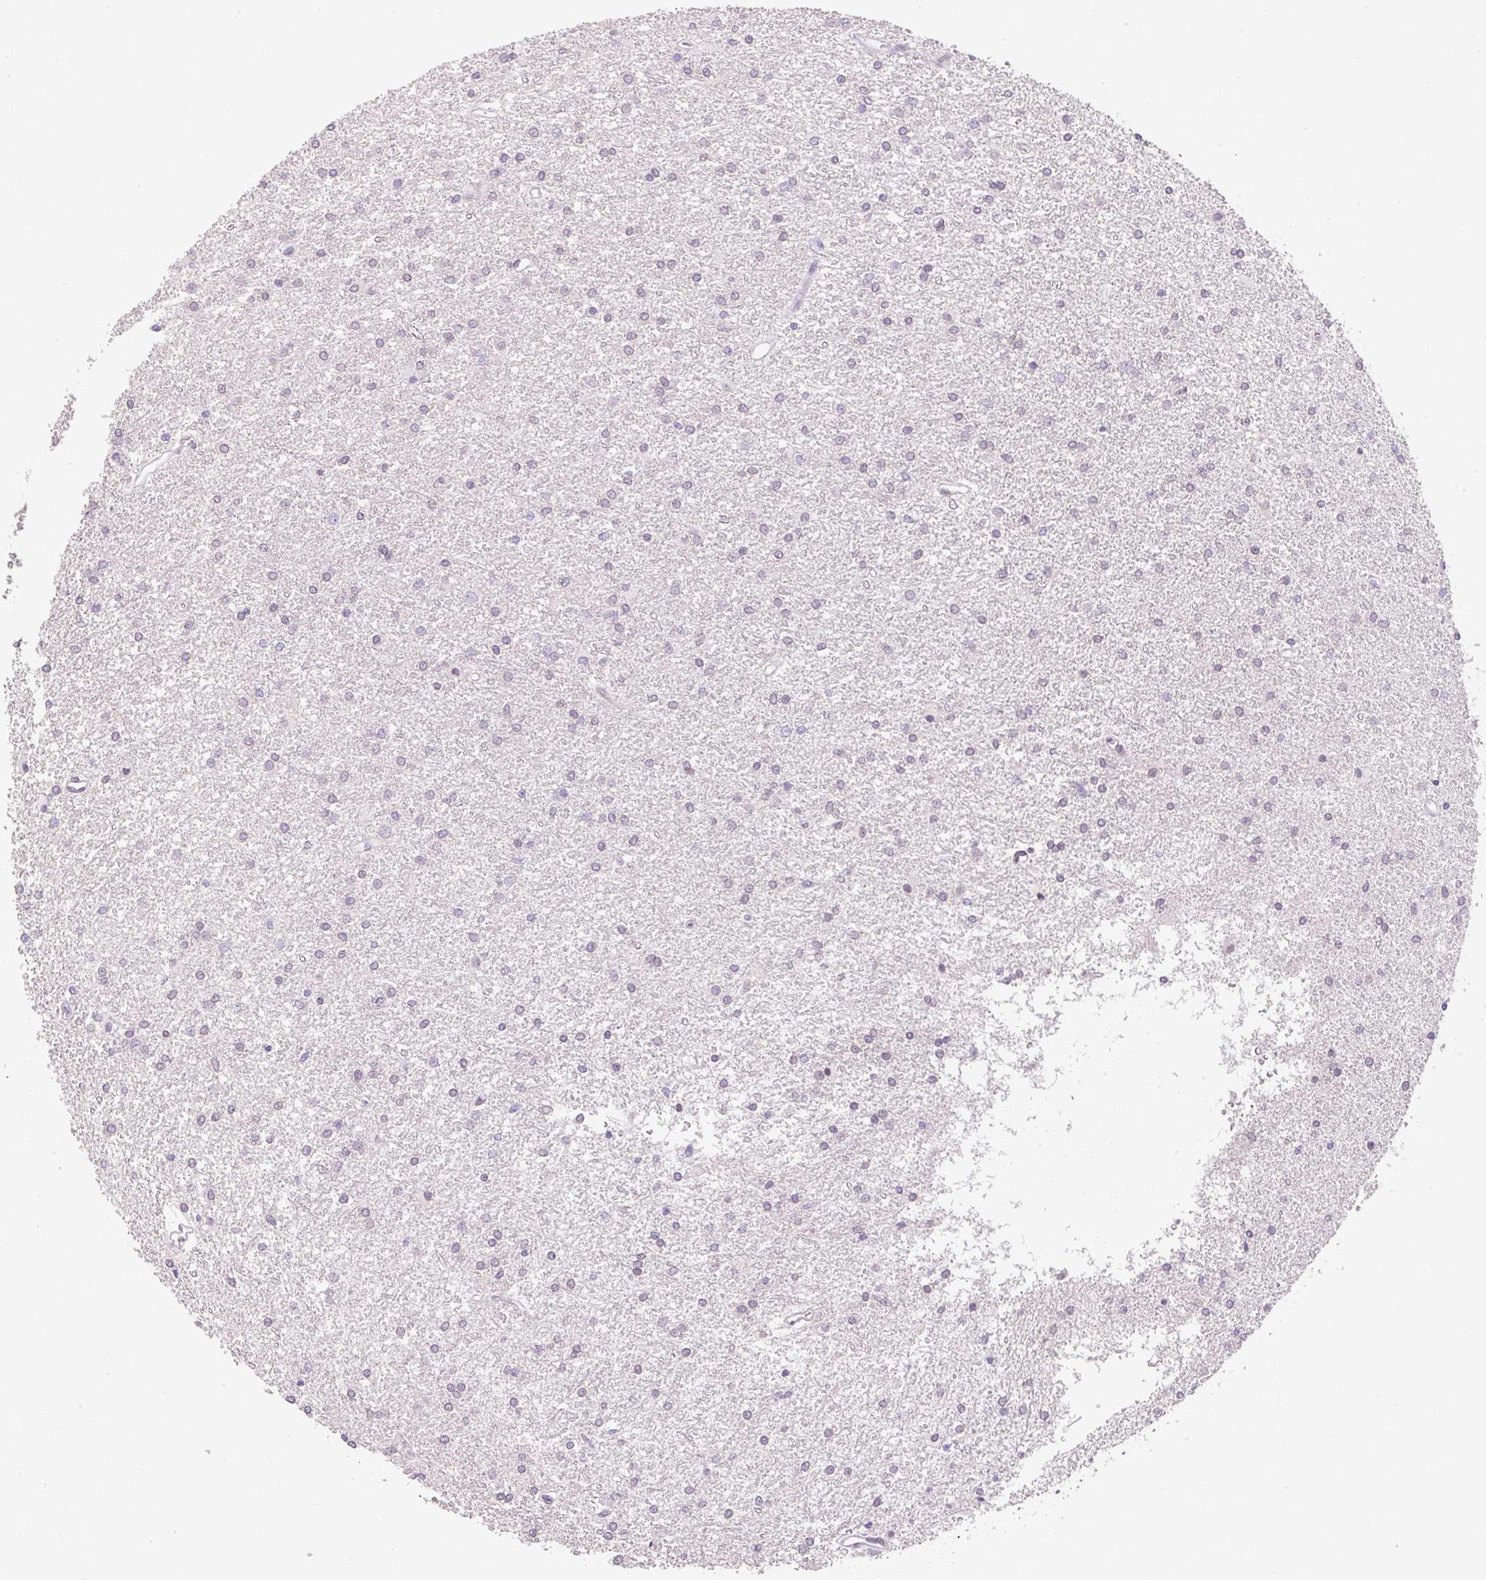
{"staining": {"intensity": "negative", "quantity": "none", "location": "none"}, "tissue": "glioma", "cell_type": "Tumor cells", "image_type": "cancer", "snomed": [{"axis": "morphology", "description": "Glioma, malignant, High grade"}, {"axis": "topography", "description": "Brain"}], "caption": "IHC of malignant high-grade glioma exhibits no positivity in tumor cells.", "gene": "SYNE3", "patient": {"sex": "female", "age": 50}}